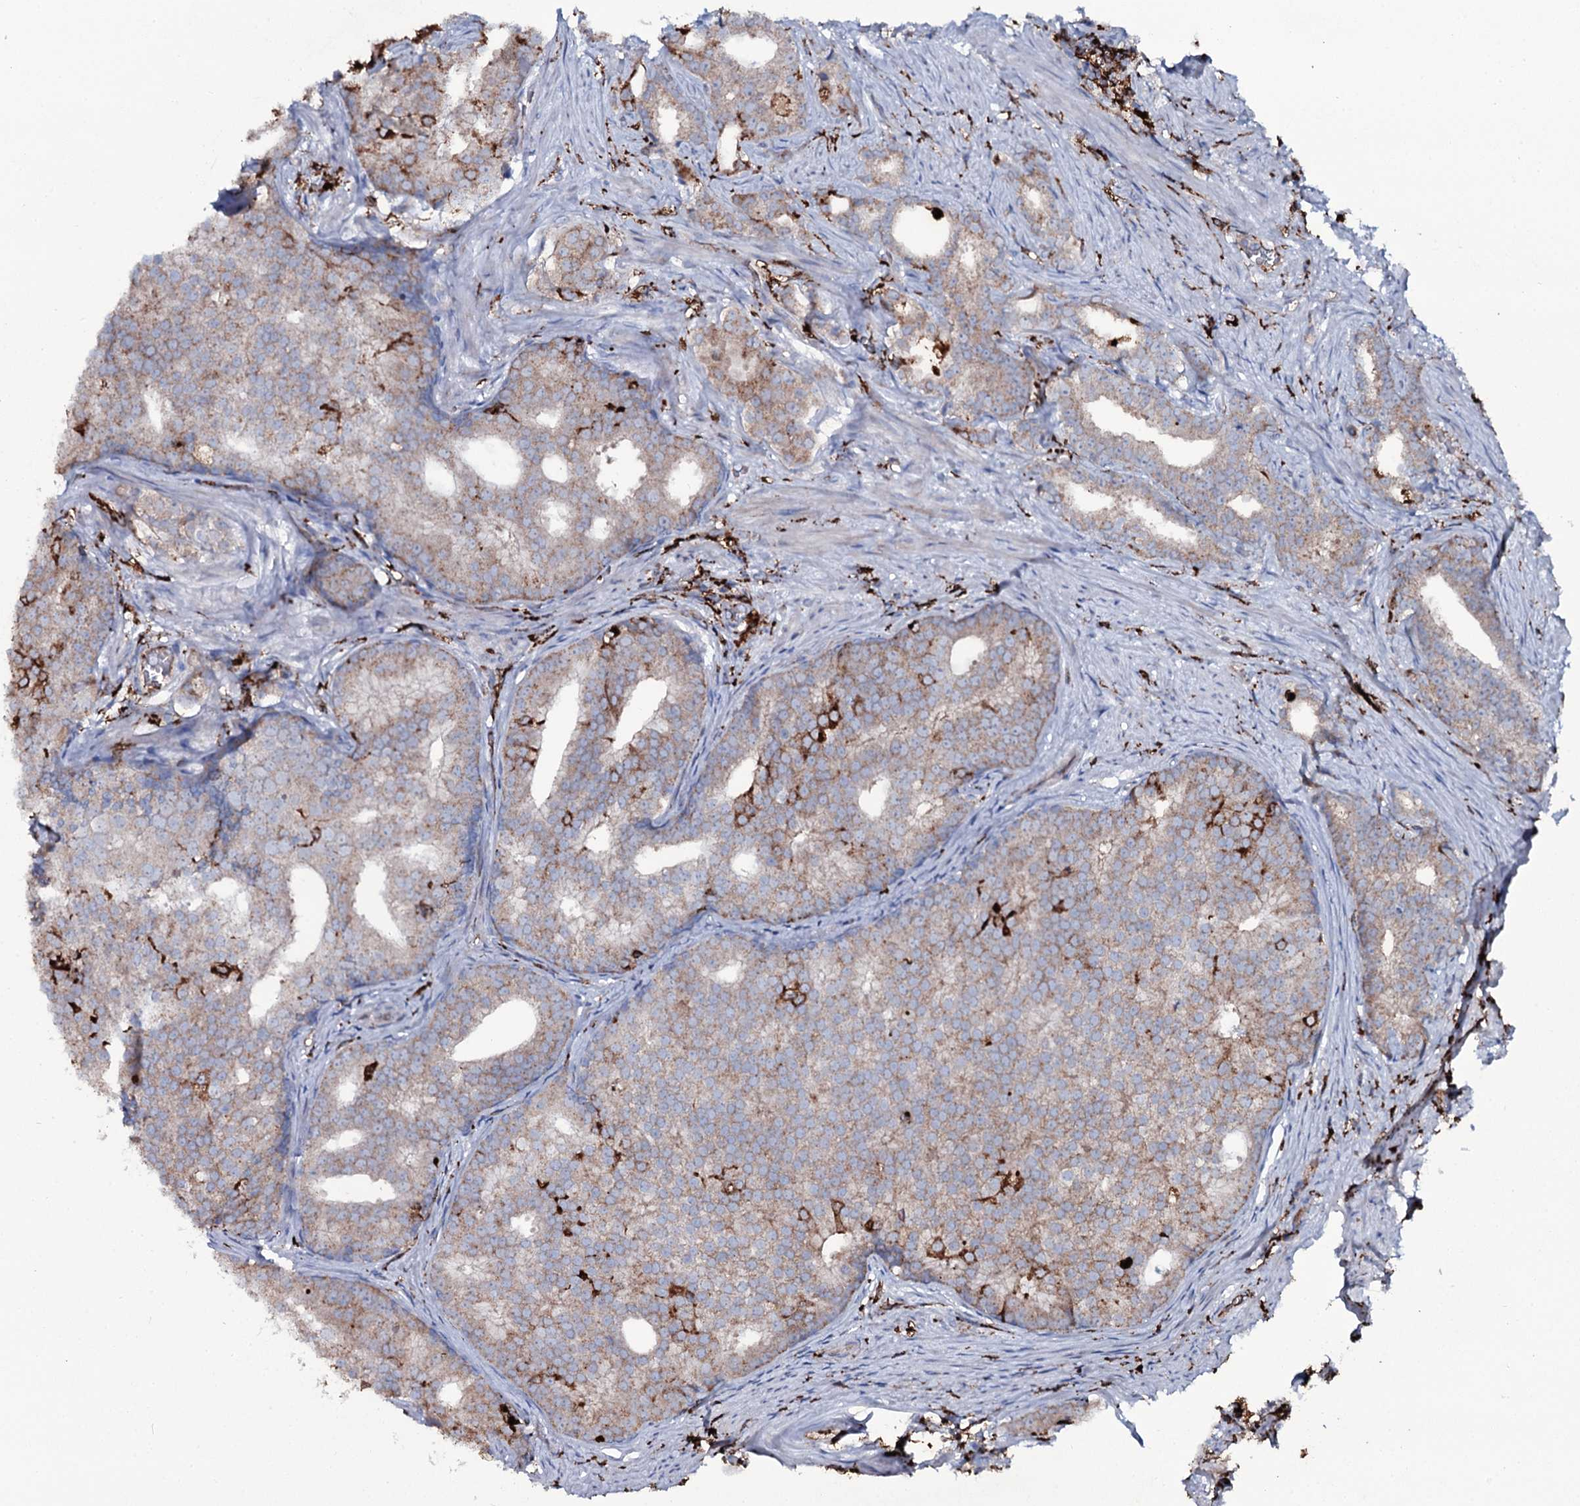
{"staining": {"intensity": "weak", "quantity": ">75%", "location": "cytoplasmic/membranous"}, "tissue": "prostate cancer", "cell_type": "Tumor cells", "image_type": "cancer", "snomed": [{"axis": "morphology", "description": "Adenocarcinoma, Low grade"}, {"axis": "topography", "description": "Prostate"}], "caption": "Human prostate cancer stained with a brown dye demonstrates weak cytoplasmic/membranous positive positivity in approximately >75% of tumor cells.", "gene": "OSBPL2", "patient": {"sex": "male", "age": 71}}